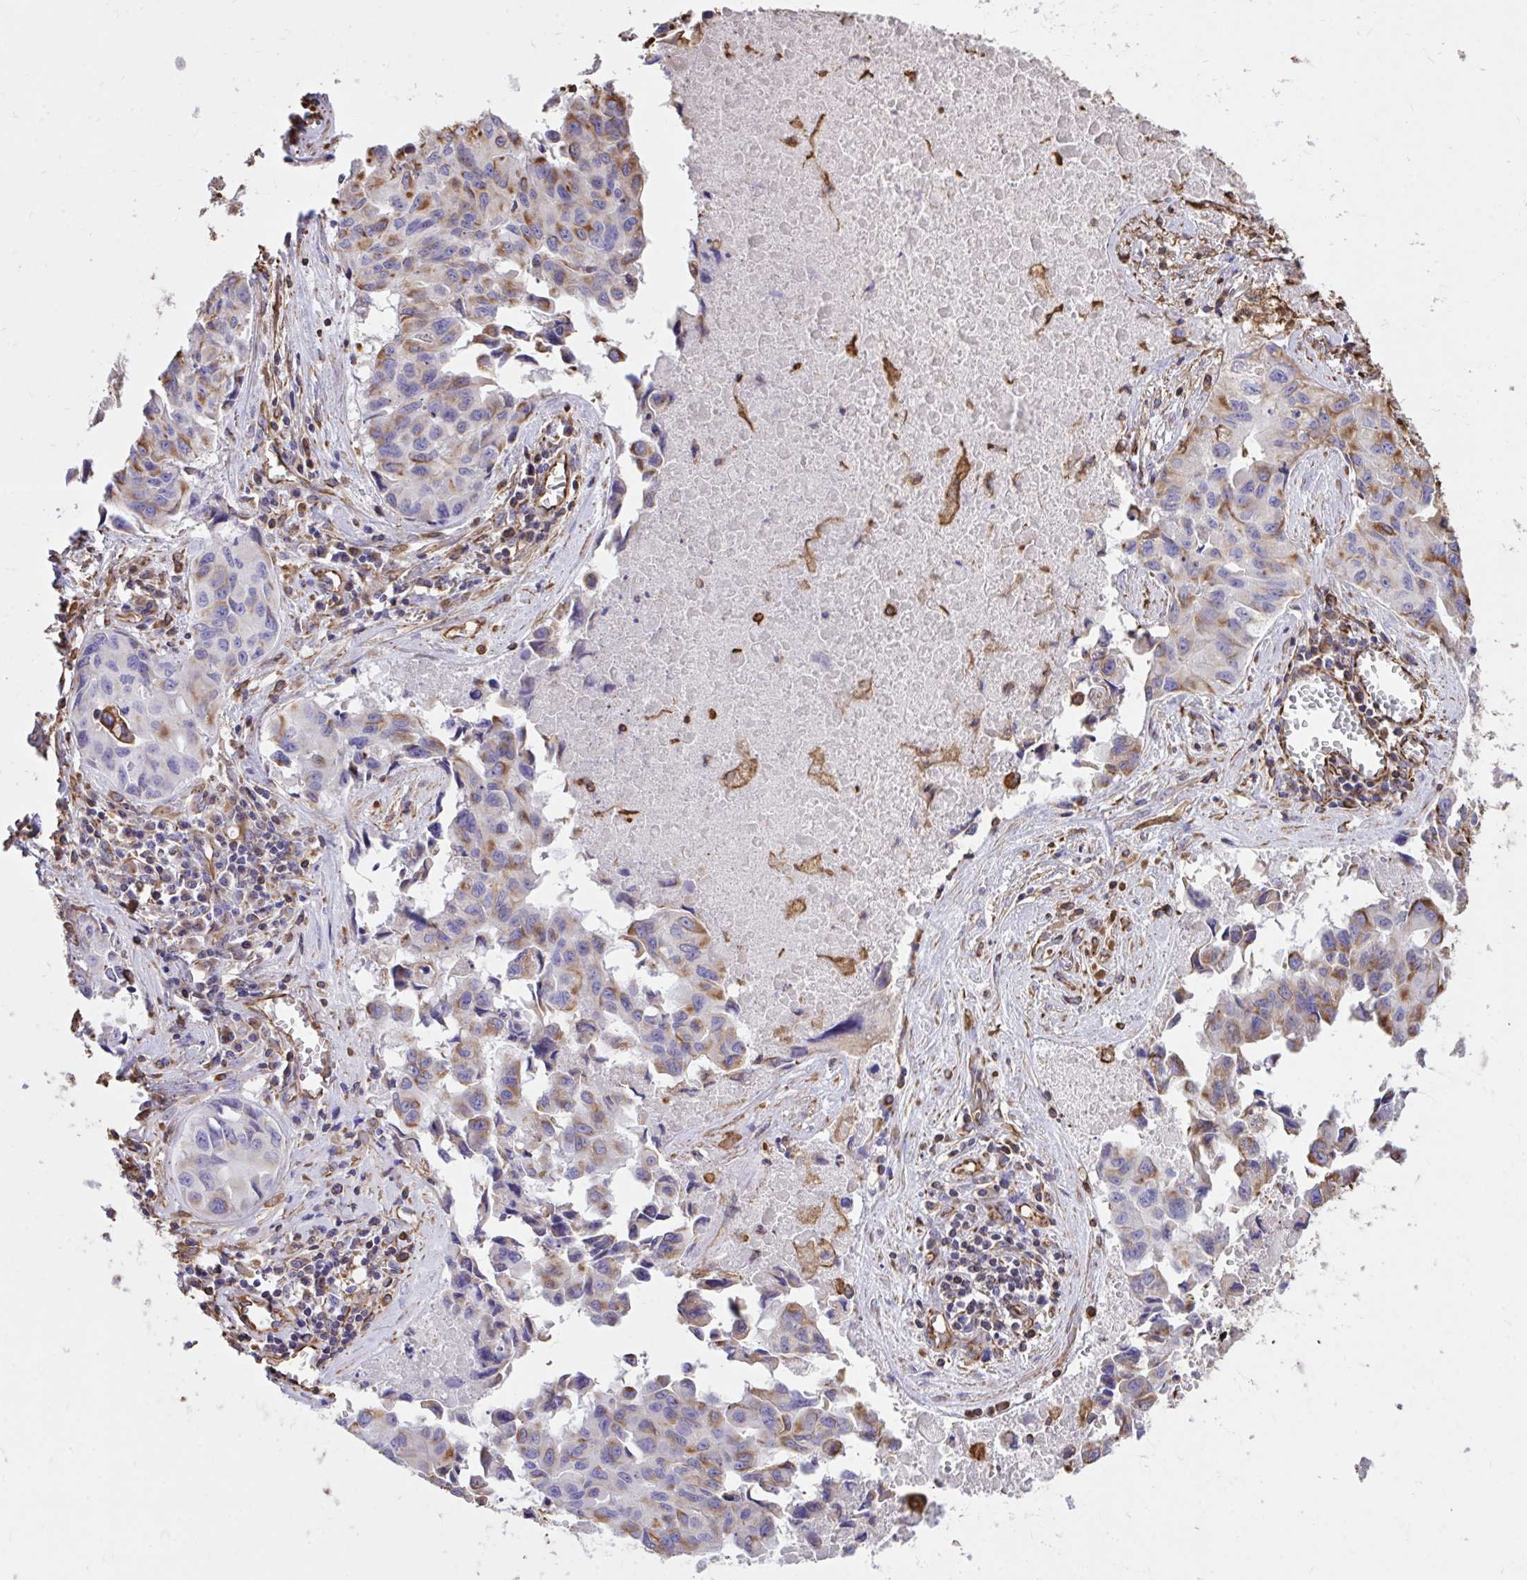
{"staining": {"intensity": "moderate", "quantity": "25%-75%", "location": "cytoplasmic/membranous"}, "tissue": "lung cancer", "cell_type": "Tumor cells", "image_type": "cancer", "snomed": [{"axis": "morphology", "description": "Adenocarcinoma, NOS"}, {"axis": "topography", "description": "Lymph node"}, {"axis": "topography", "description": "Lung"}], "caption": "A photomicrograph showing moderate cytoplasmic/membranous expression in about 25%-75% of tumor cells in lung adenocarcinoma, as visualized by brown immunohistochemical staining.", "gene": "RNF103", "patient": {"sex": "male", "age": 64}}